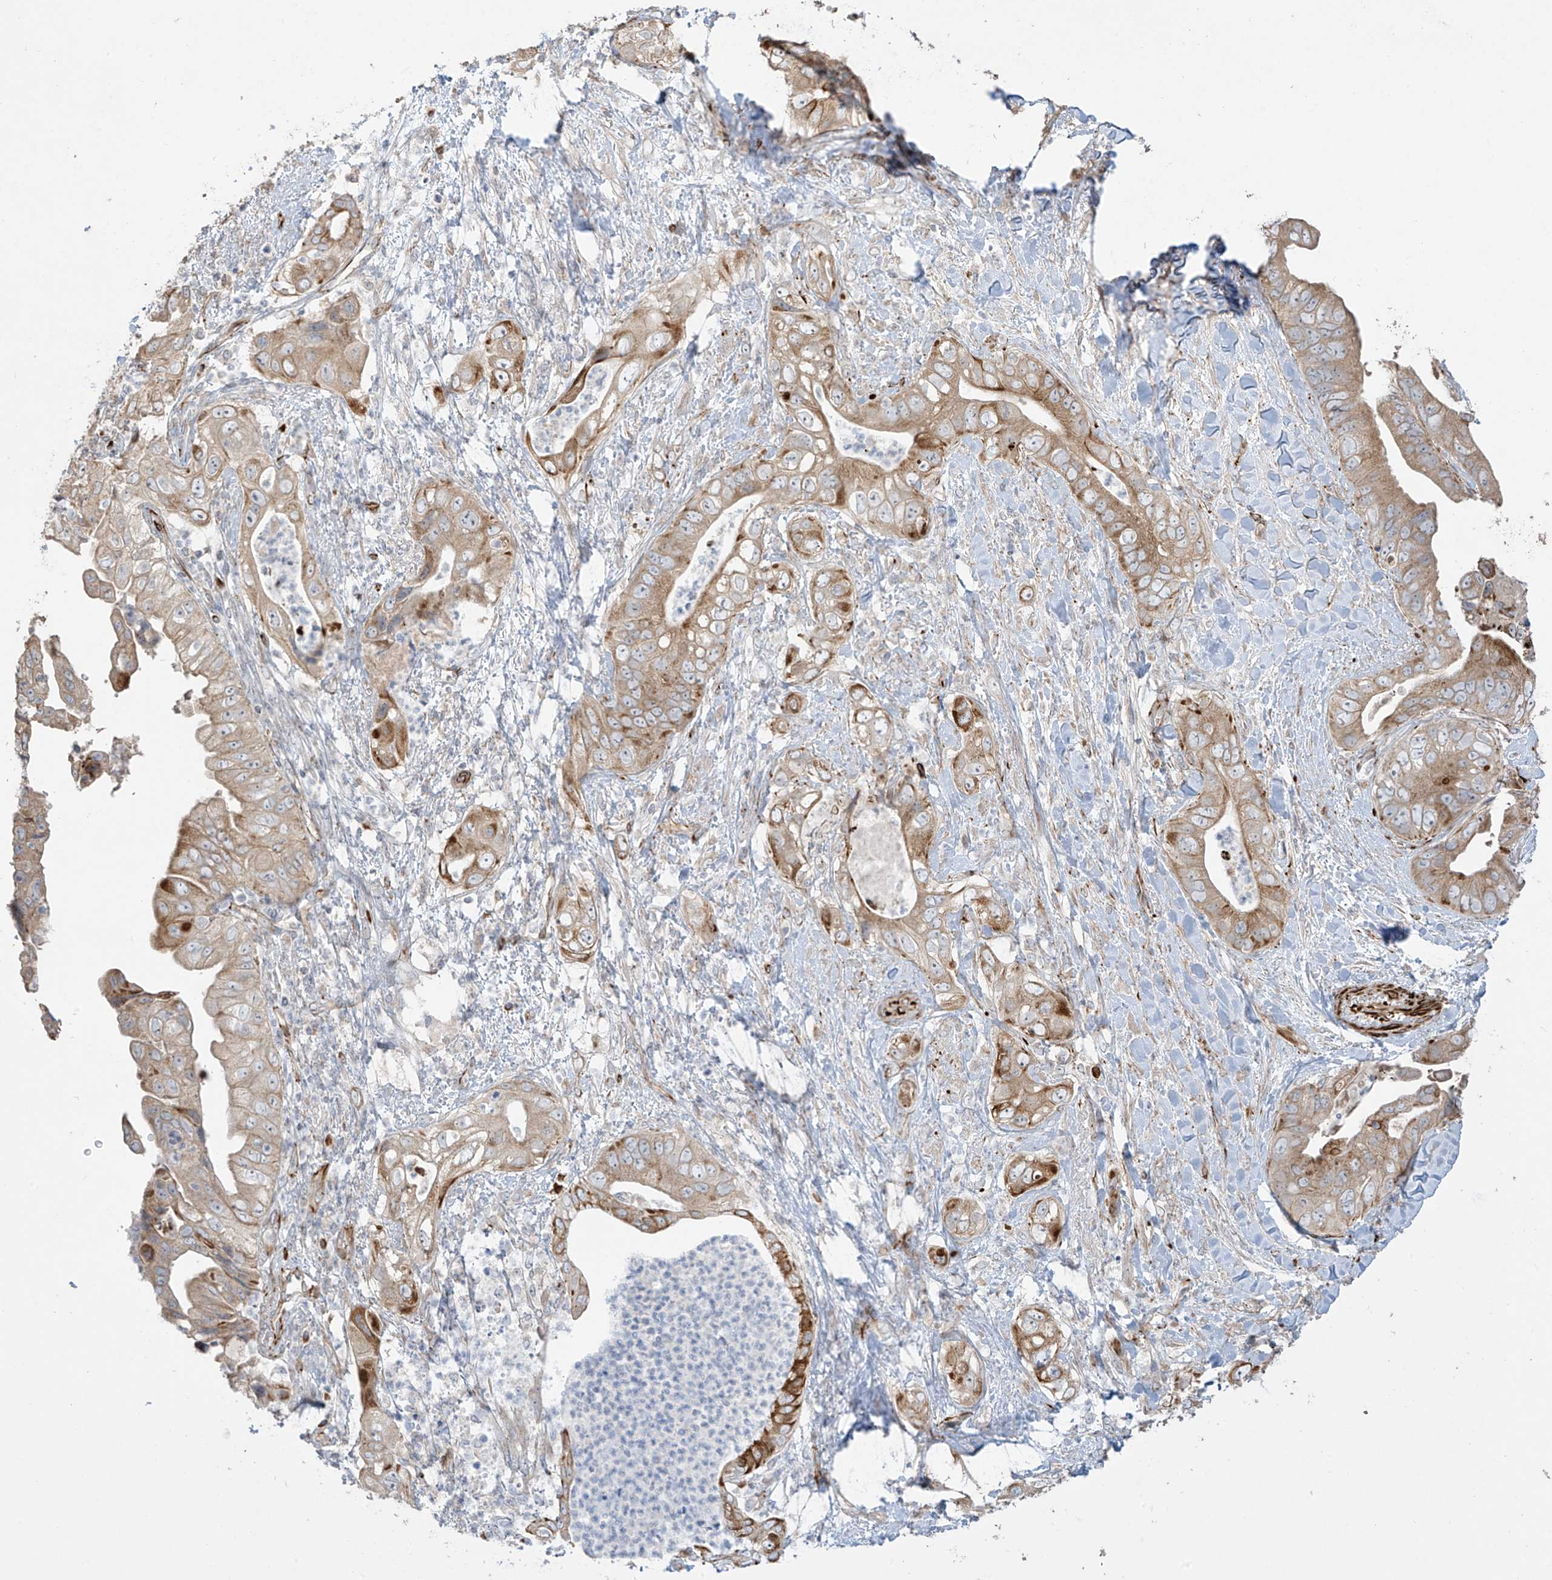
{"staining": {"intensity": "moderate", "quantity": ">75%", "location": "cytoplasmic/membranous"}, "tissue": "pancreatic cancer", "cell_type": "Tumor cells", "image_type": "cancer", "snomed": [{"axis": "morphology", "description": "Adenocarcinoma, NOS"}, {"axis": "topography", "description": "Pancreas"}], "caption": "About >75% of tumor cells in human adenocarcinoma (pancreatic) exhibit moderate cytoplasmic/membranous protein staining as visualized by brown immunohistochemical staining.", "gene": "DCDC2", "patient": {"sex": "female", "age": 78}}